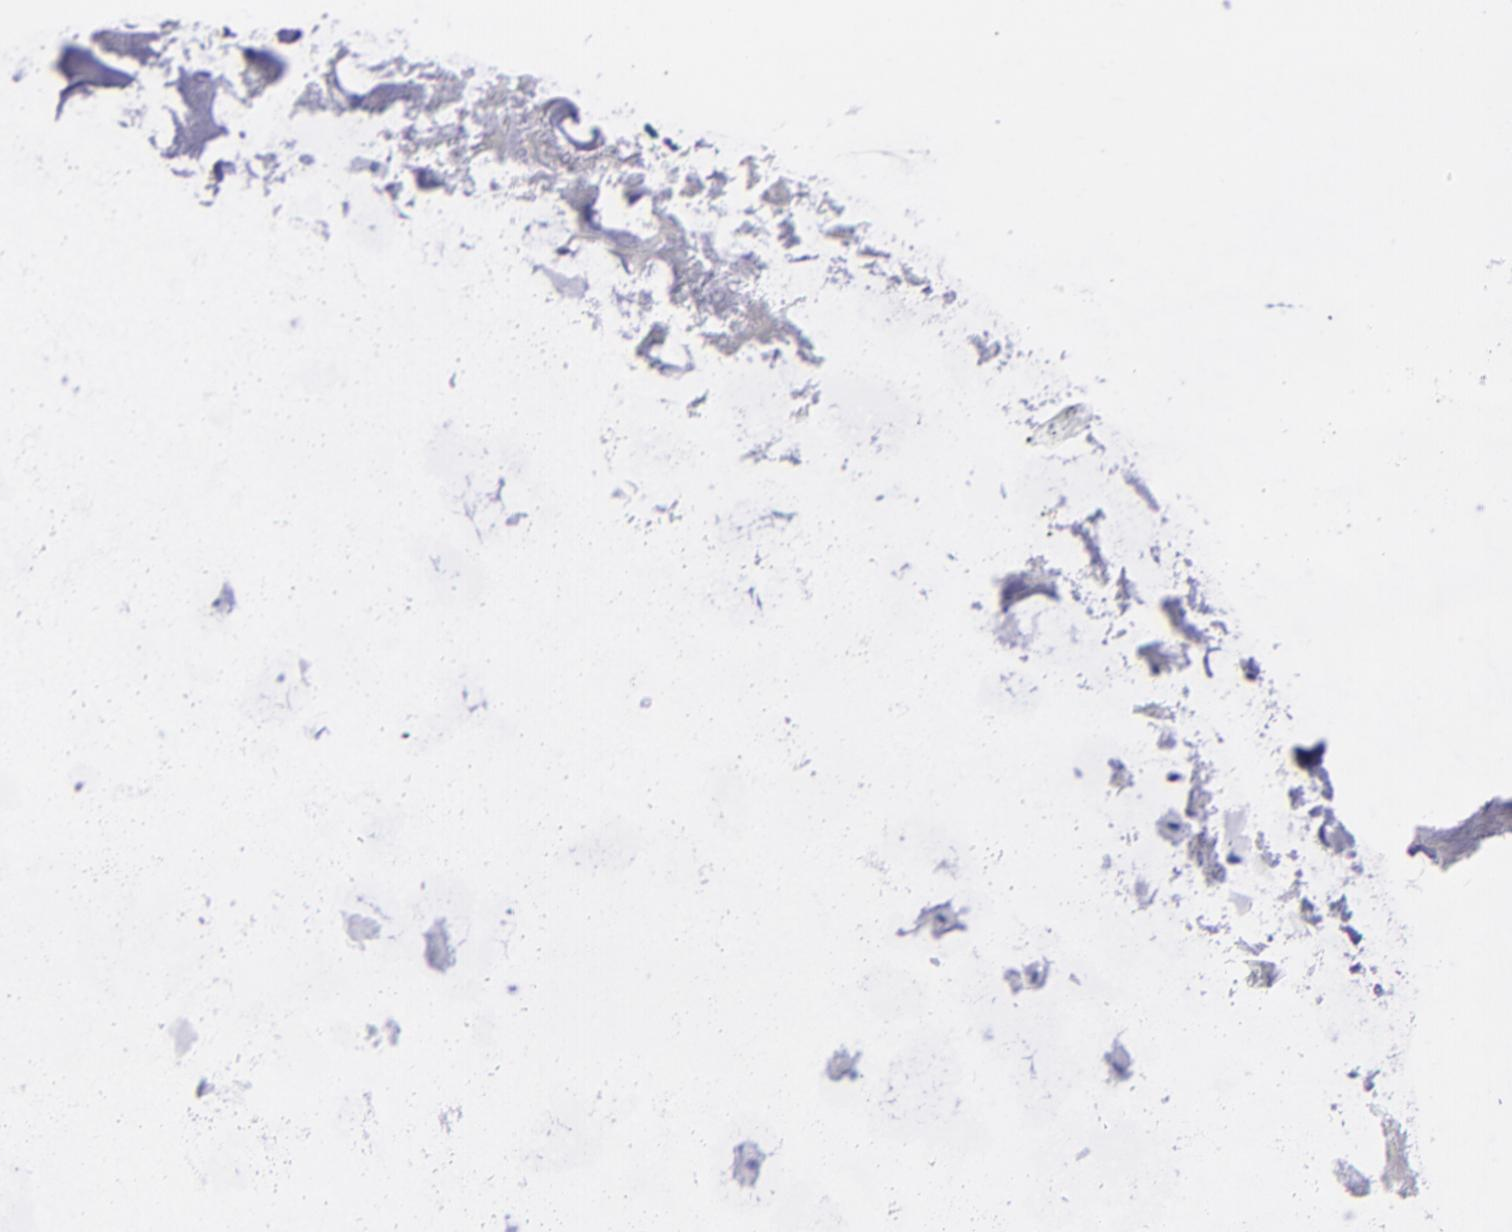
{"staining": {"intensity": "negative", "quantity": "none", "location": "none"}, "tissue": "nasopharynx", "cell_type": "Respiratory epithelial cells", "image_type": "normal", "snomed": [{"axis": "morphology", "description": "Normal tissue, NOS"}, {"axis": "topography", "description": "Nasopharynx"}], "caption": "High magnification brightfield microscopy of normal nasopharynx stained with DAB (brown) and counterstained with hematoxylin (blue): respiratory epithelial cells show no significant staining.", "gene": "CD38", "patient": {"sex": "male", "age": 56}}